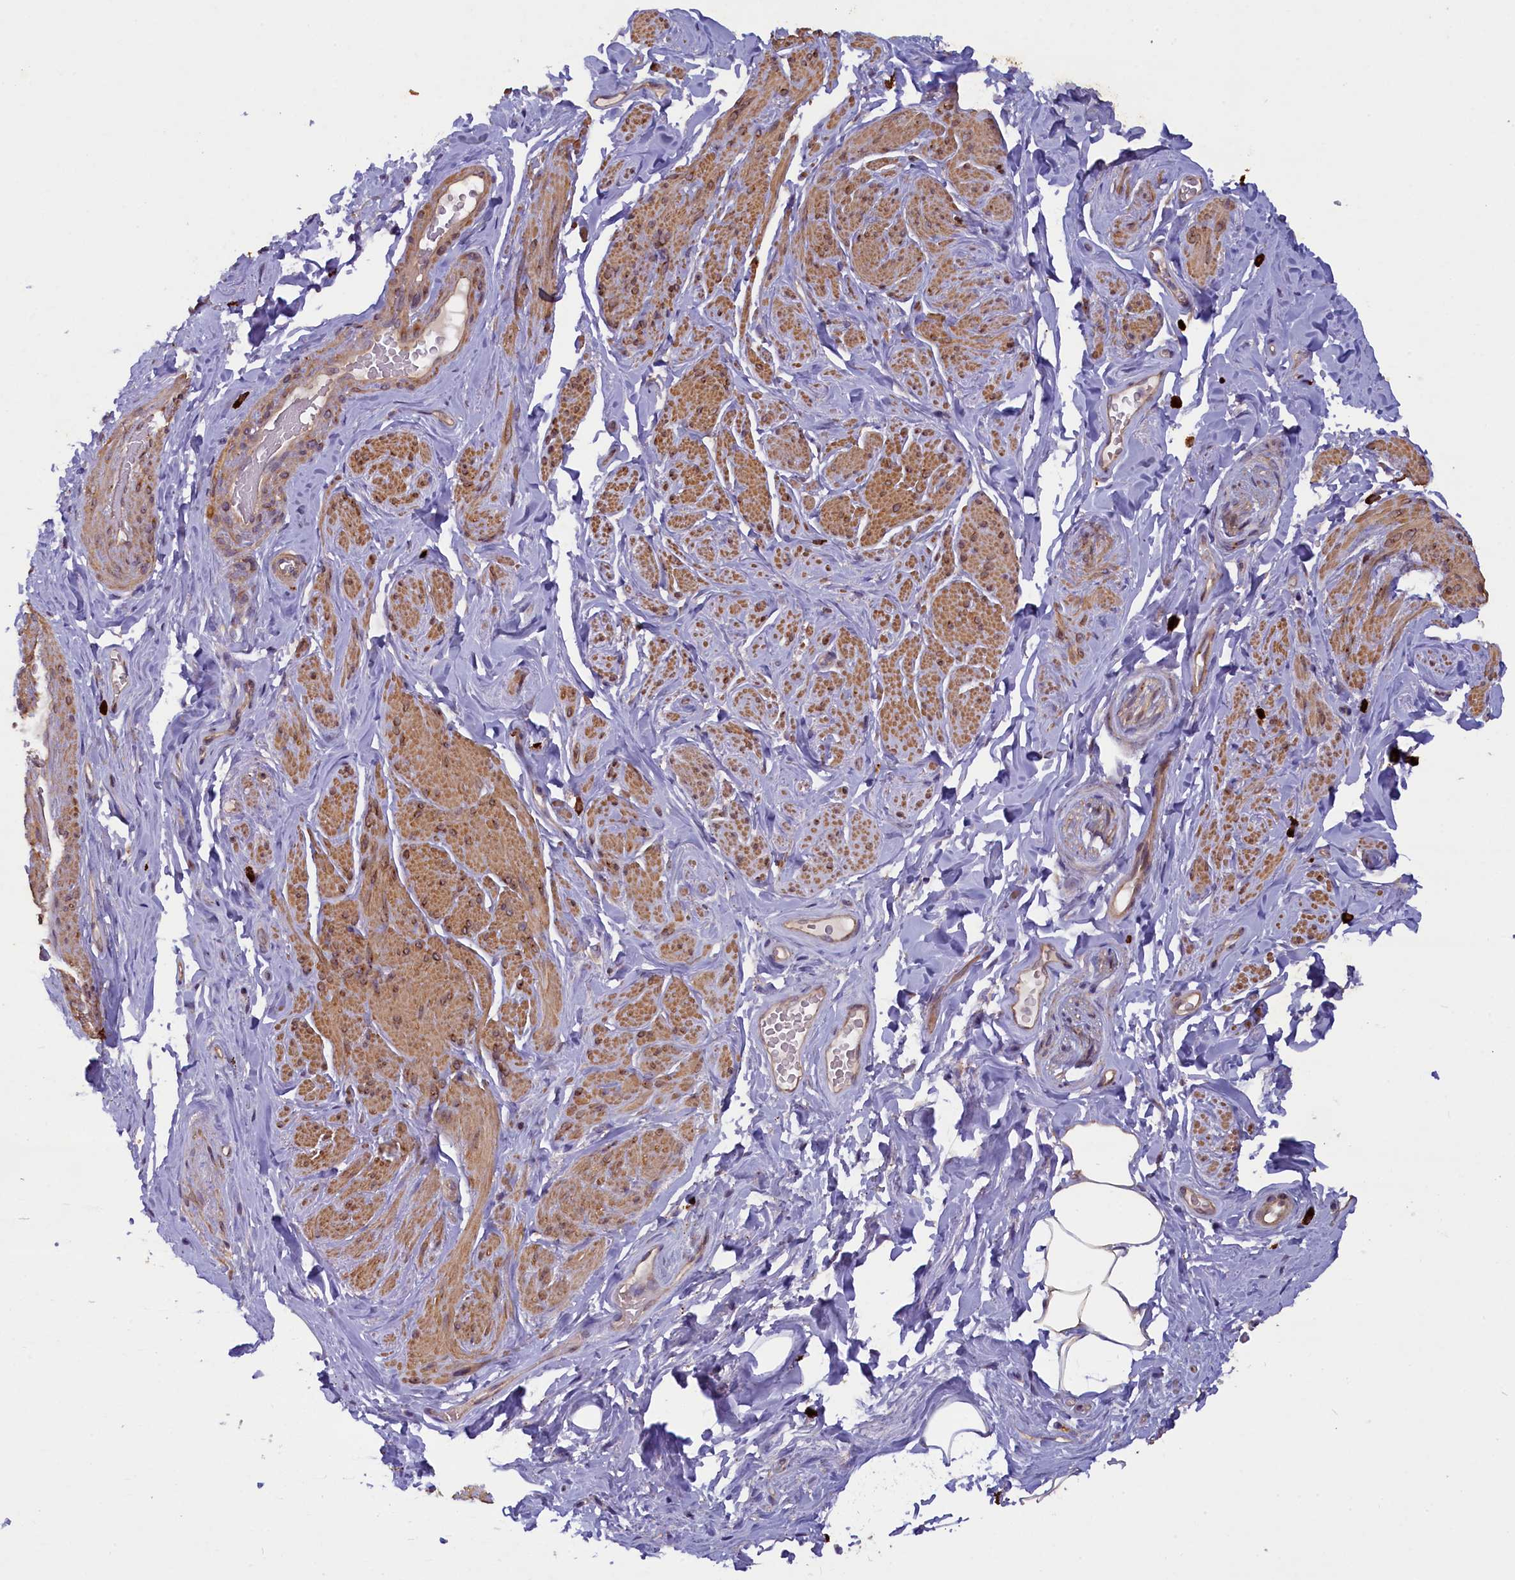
{"staining": {"intensity": "moderate", "quantity": ">75%", "location": "cytoplasmic/membranous"}, "tissue": "smooth muscle", "cell_type": "Smooth muscle cells", "image_type": "normal", "snomed": [{"axis": "morphology", "description": "Normal tissue, NOS"}, {"axis": "topography", "description": "Smooth muscle"}, {"axis": "topography", "description": "Peripheral nerve tissue"}], "caption": "A brown stain highlights moderate cytoplasmic/membranous expression of a protein in smooth muscle cells of unremarkable human smooth muscle.", "gene": "CCDC9B", "patient": {"sex": "male", "age": 69}}